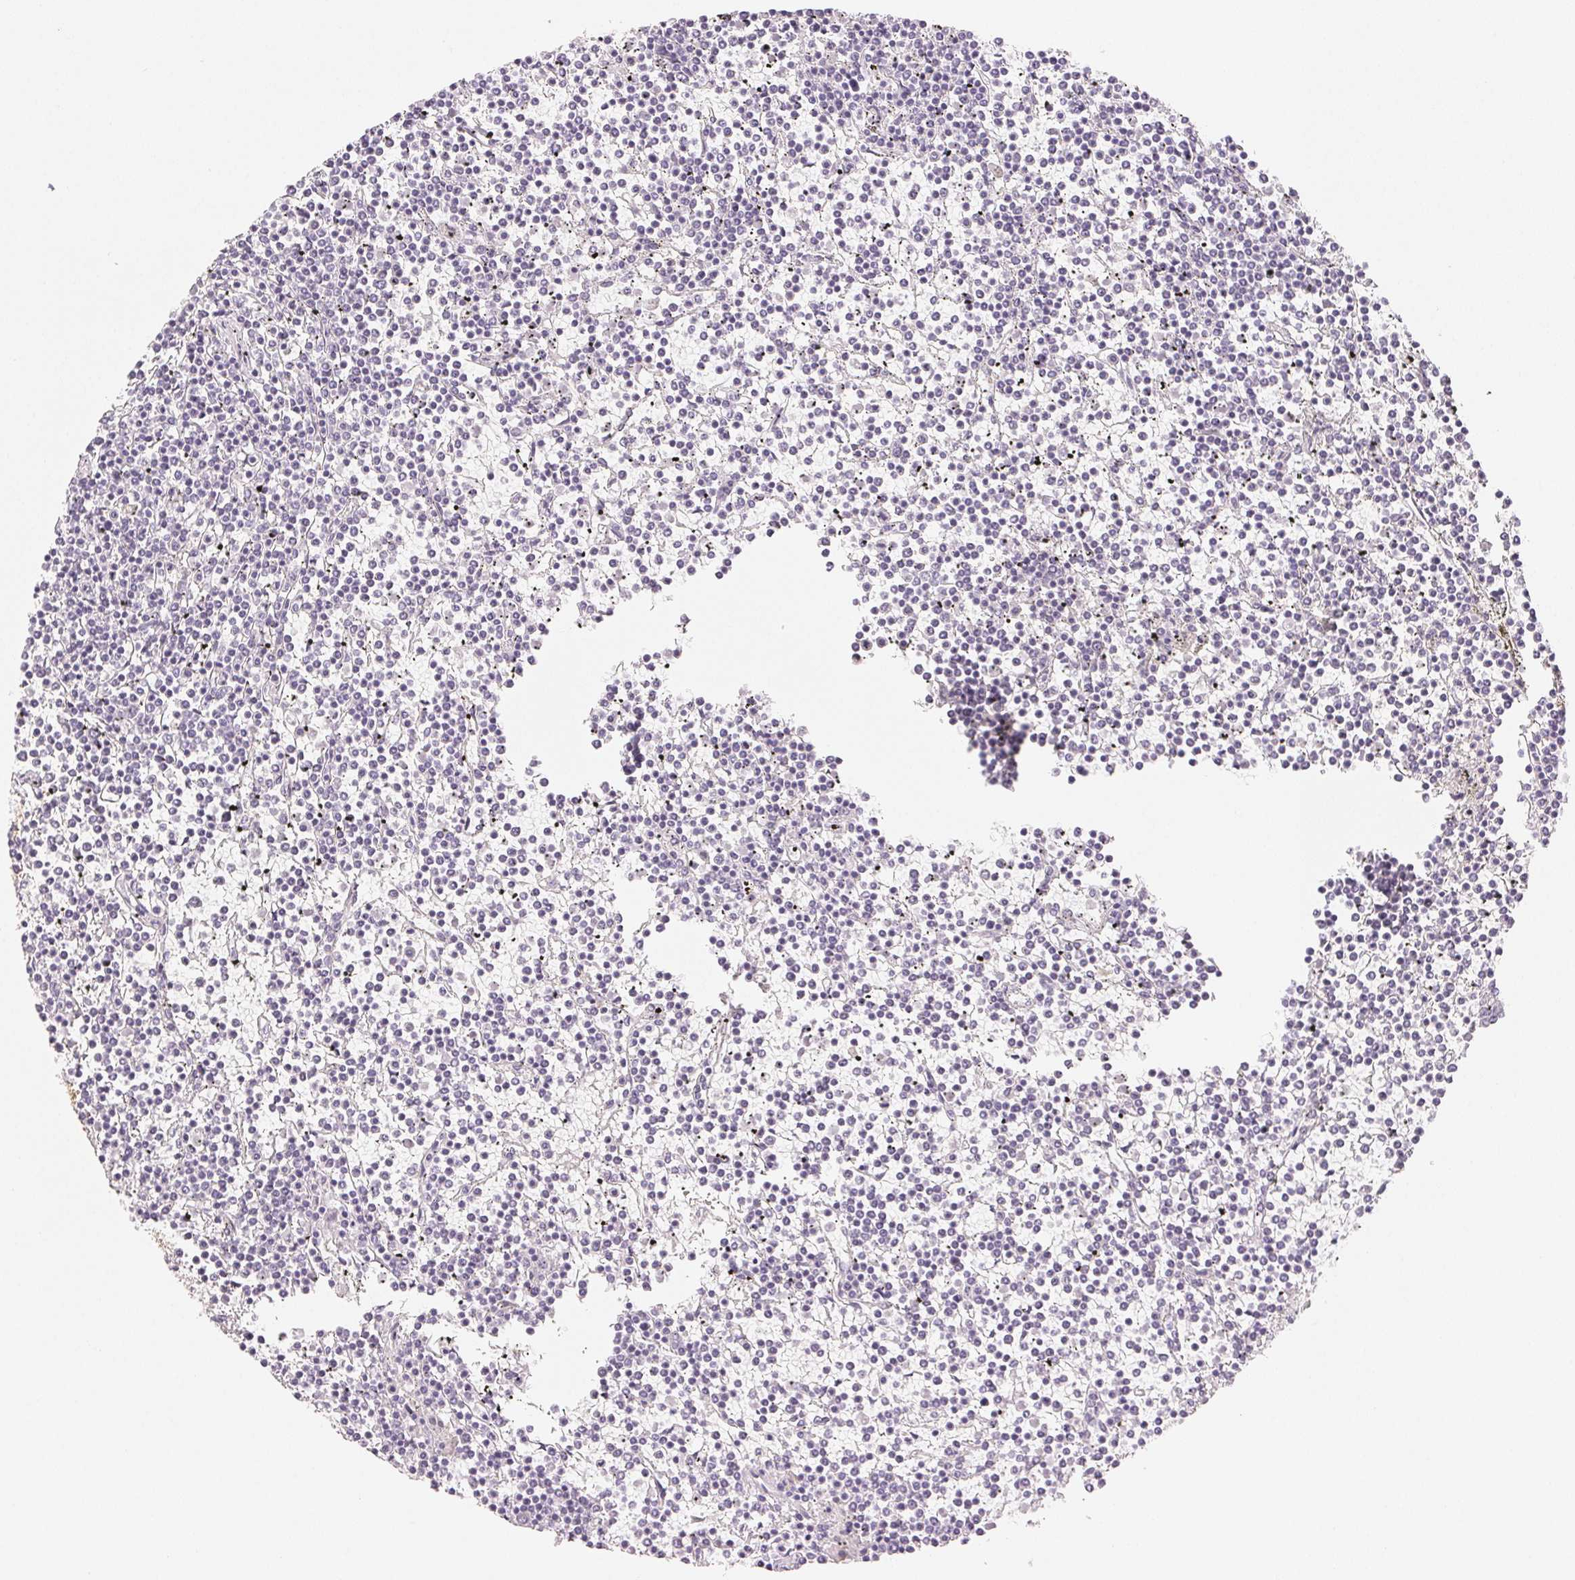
{"staining": {"intensity": "negative", "quantity": "none", "location": "none"}, "tissue": "lymphoma", "cell_type": "Tumor cells", "image_type": "cancer", "snomed": [{"axis": "morphology", "description": "Malignant lymphoma, non-Hodgkin's type, Low grade"}, {"axis": "topography", "description": "Spleen"}], "caption": "Low-grade malignant lymphoma, non-Hodgkin's type was stained to show a protein in brown. There is no significant expression in tumor cells.", "gene": "MAP1LC3A", "patient": {"sex": "female", "age": 19}}